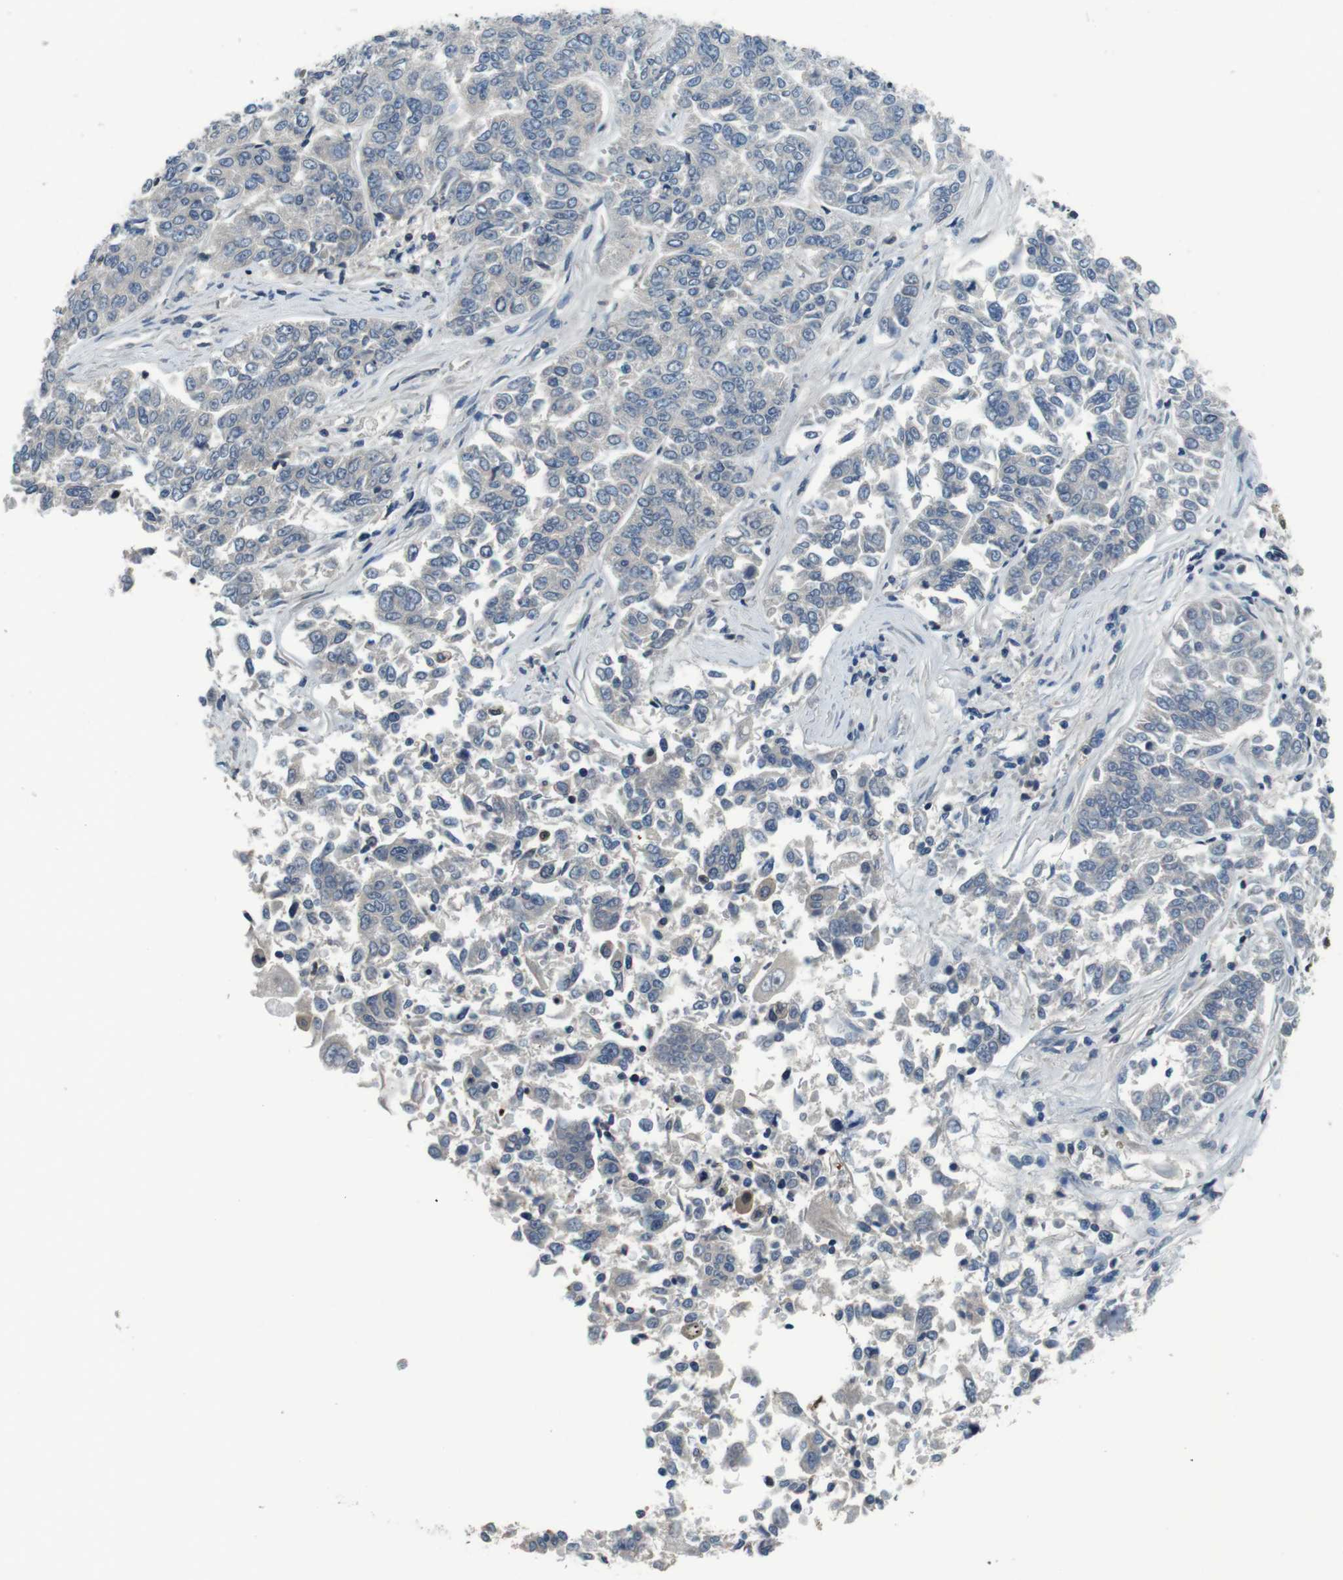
{"staining": {"intensity": "negative", "quantity": "none", "location": "none"}, "tissue": "lung cancer", "cell_type": "Tumor cells", "image_type": "cancer", "snomed": [{"axis": "morphology", "description": "Adenocarcinoma, NOS"}, {"axis": "topography", "description": "Lung"}], "caption": "Immunohistochemical staining of human lung cancer (adenocarcinoma) reveals no significant expression in tumor cells. The staining is performed using DAB (3,3'-diaminobenzidine) brown chromogen with nuclei counter-stained in using hematoxylin.", "gene": "NEK4", "patient": {"sex": "male", "age": 84}}